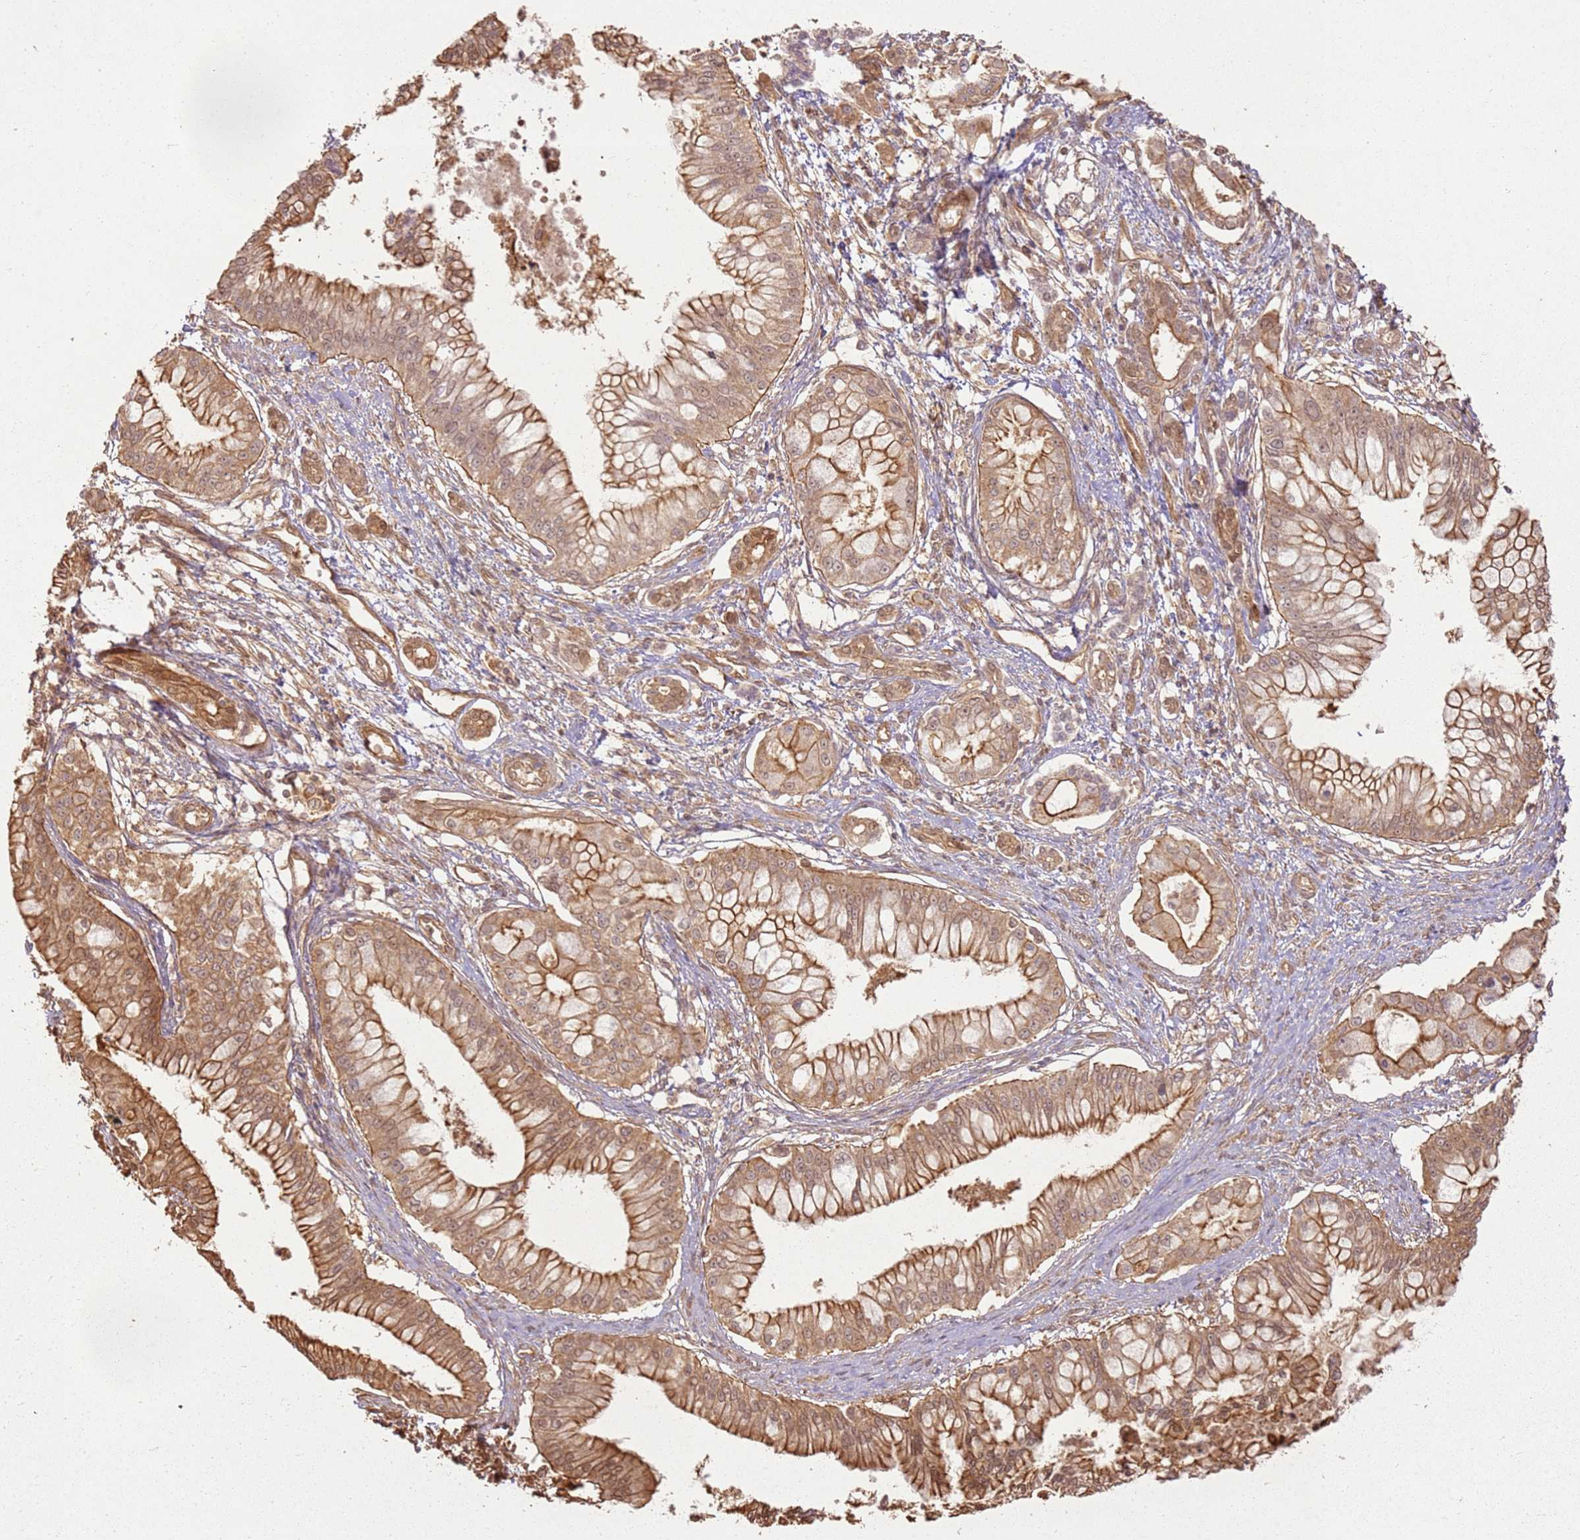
{"staining": {"intensity": "moderate", "quantity": ">75%", "location": "cytoplasmic/membranous"}, "tissue": "pancreatic cancer", "cell_type": "Tumor cells", "image_type": "cancer", "snomed": [{"axis": "morphology", "description": "Adenocarcinoma, NOS"}, {"axis": "topography", "description": "Pancreas"}], "caption": "Human pancreatic adenocarcinoma stained for a protein (brown) shows moderate cytoplasmic/membranous positive positivity in approximately >75% of tumor cells.", "gene": "ZNF776", "patient": {"sex": "male", "age": 46}}